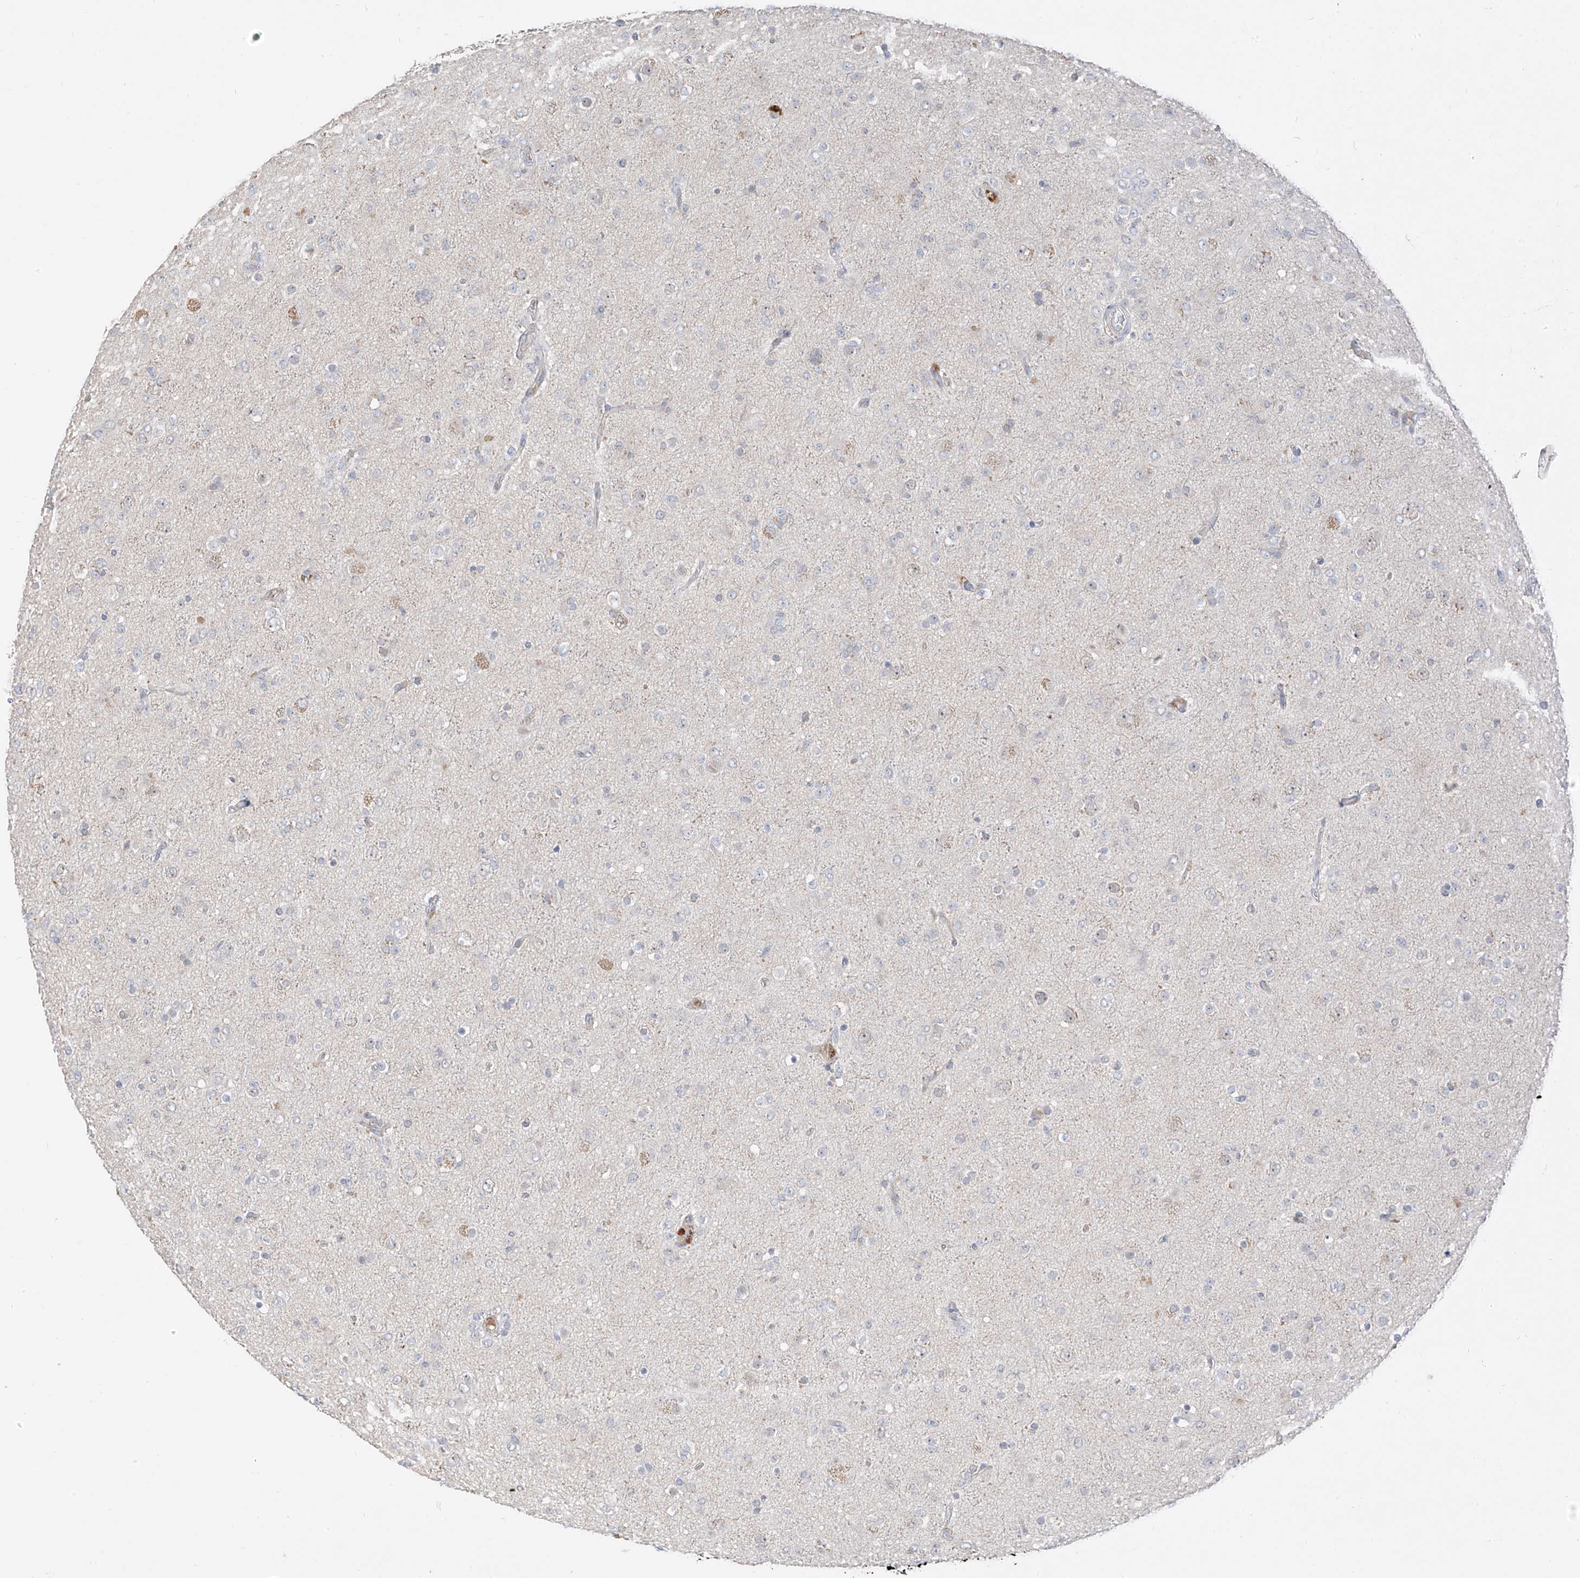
{"staining": {"intensity": "negative", "quantity": "none", "location": "none"}, "tissue": "glioma", "cell_type": "Tumor cells", "image_type": "cancer", "snomed": [{"axis": "morphology", "description": "Glioma, malignant, Low grade"}, {"axis": "topography", "description": "Brain"}], "caption": "Tumor cells show no significant protein expression in glioma. (DAB (3,3'-diaminobenzidine) immunohistochemistry (IHC) with hematoxylin counter stain).", "gene": "C2orf42", "patient": {"sex": "male", "age": 65}}